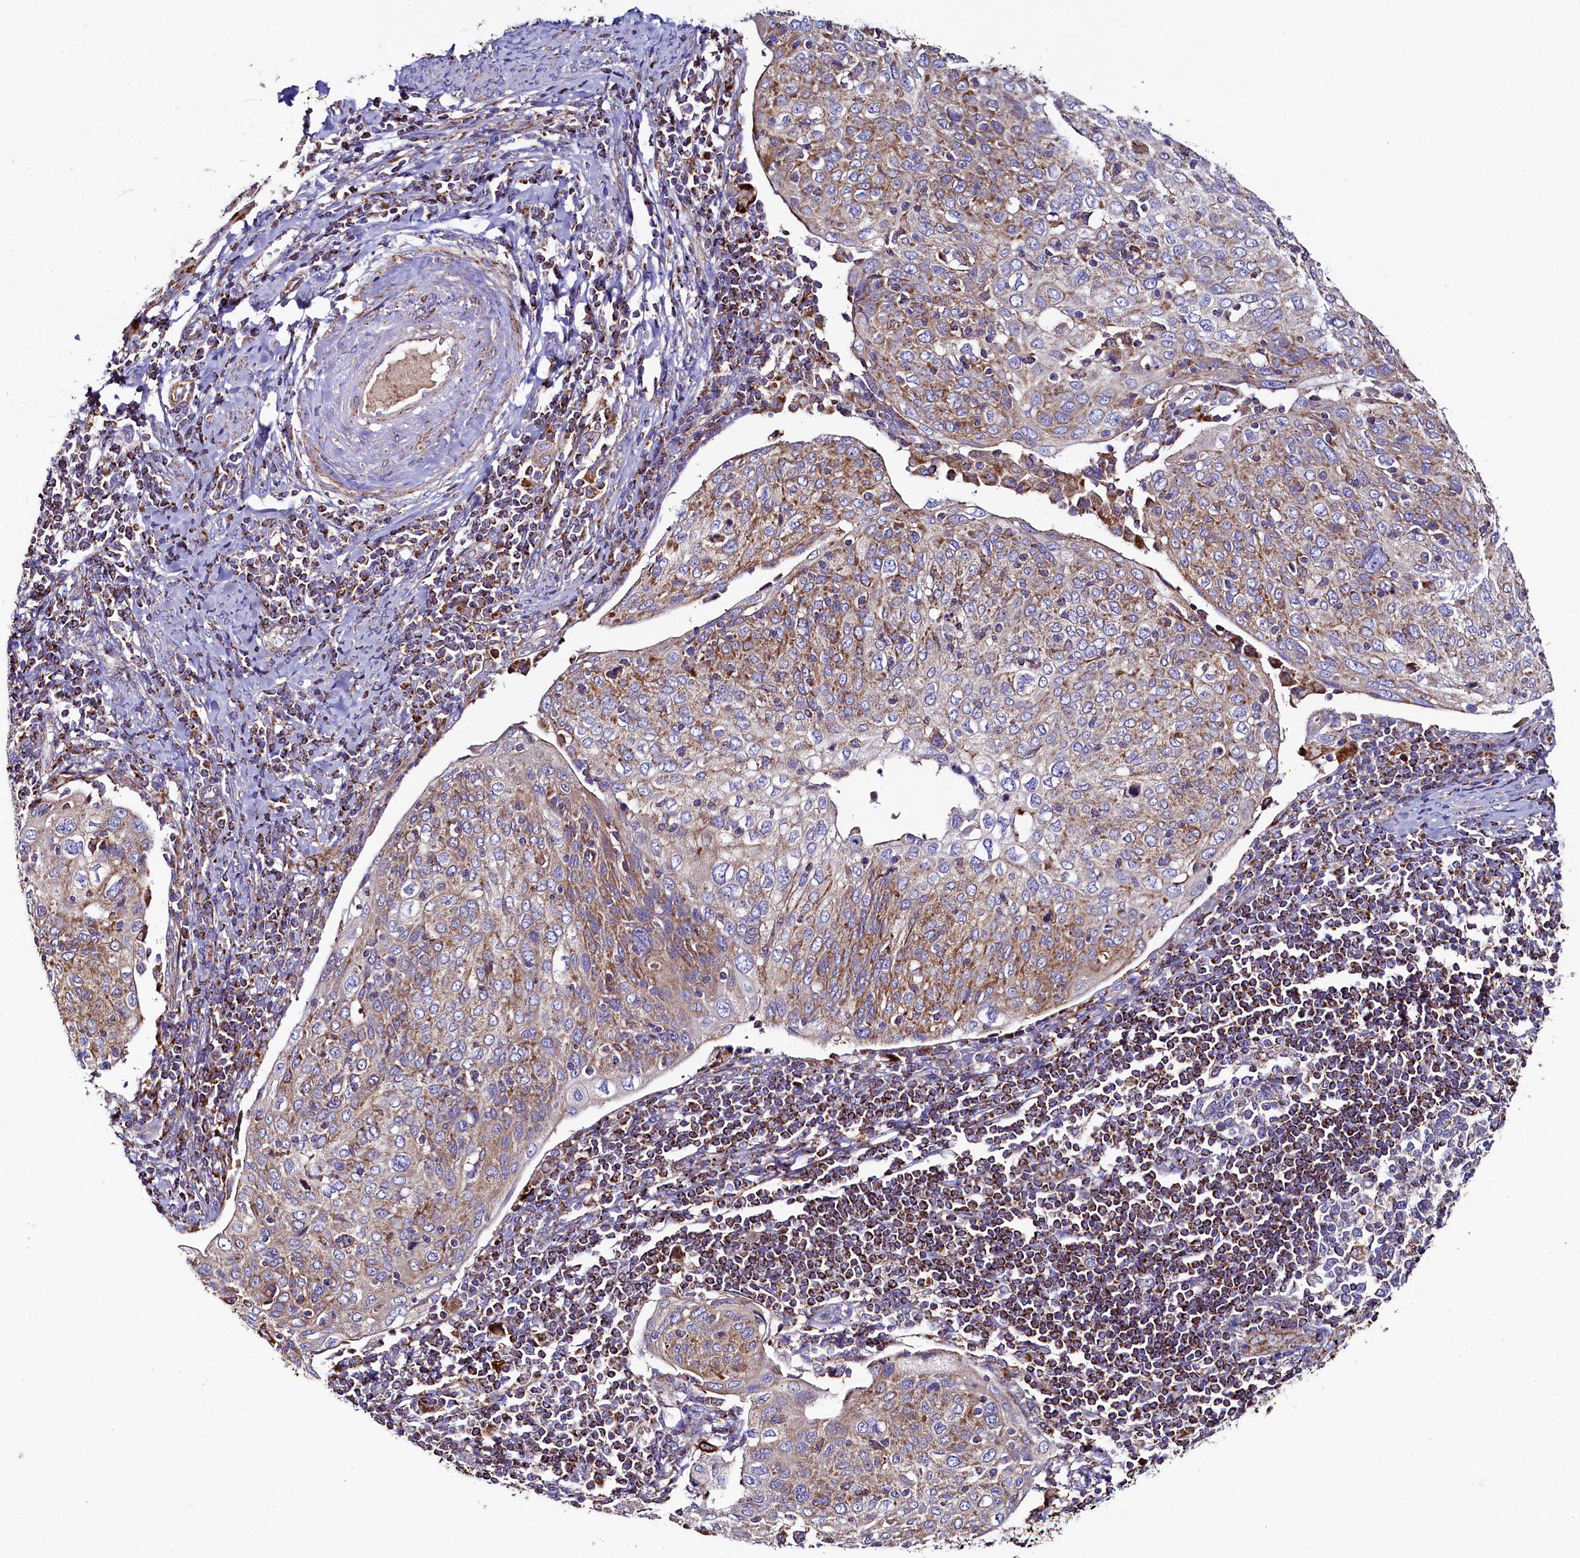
{"staining": {"intensity": "moderate", "quantity": ">75%", "location": "cytoplasmic/membranous"}, "tissue": "cervical cancer", "cell_type": "Tumor cells", "image_type": "cancer", "snomed": [{"axis": "morphology", "description": "Squamous cell carcinoma, NOS"}, {"axis": "topography", "description": "Cervix"}], "caption": "Moderate cytoplasmic/membranous staining for a protein is seen in approximately >75% of tumor cells of cervical cancer using IHC.", "gene": "CLYBL", "patient": {"sex": "female", "age": 67}}